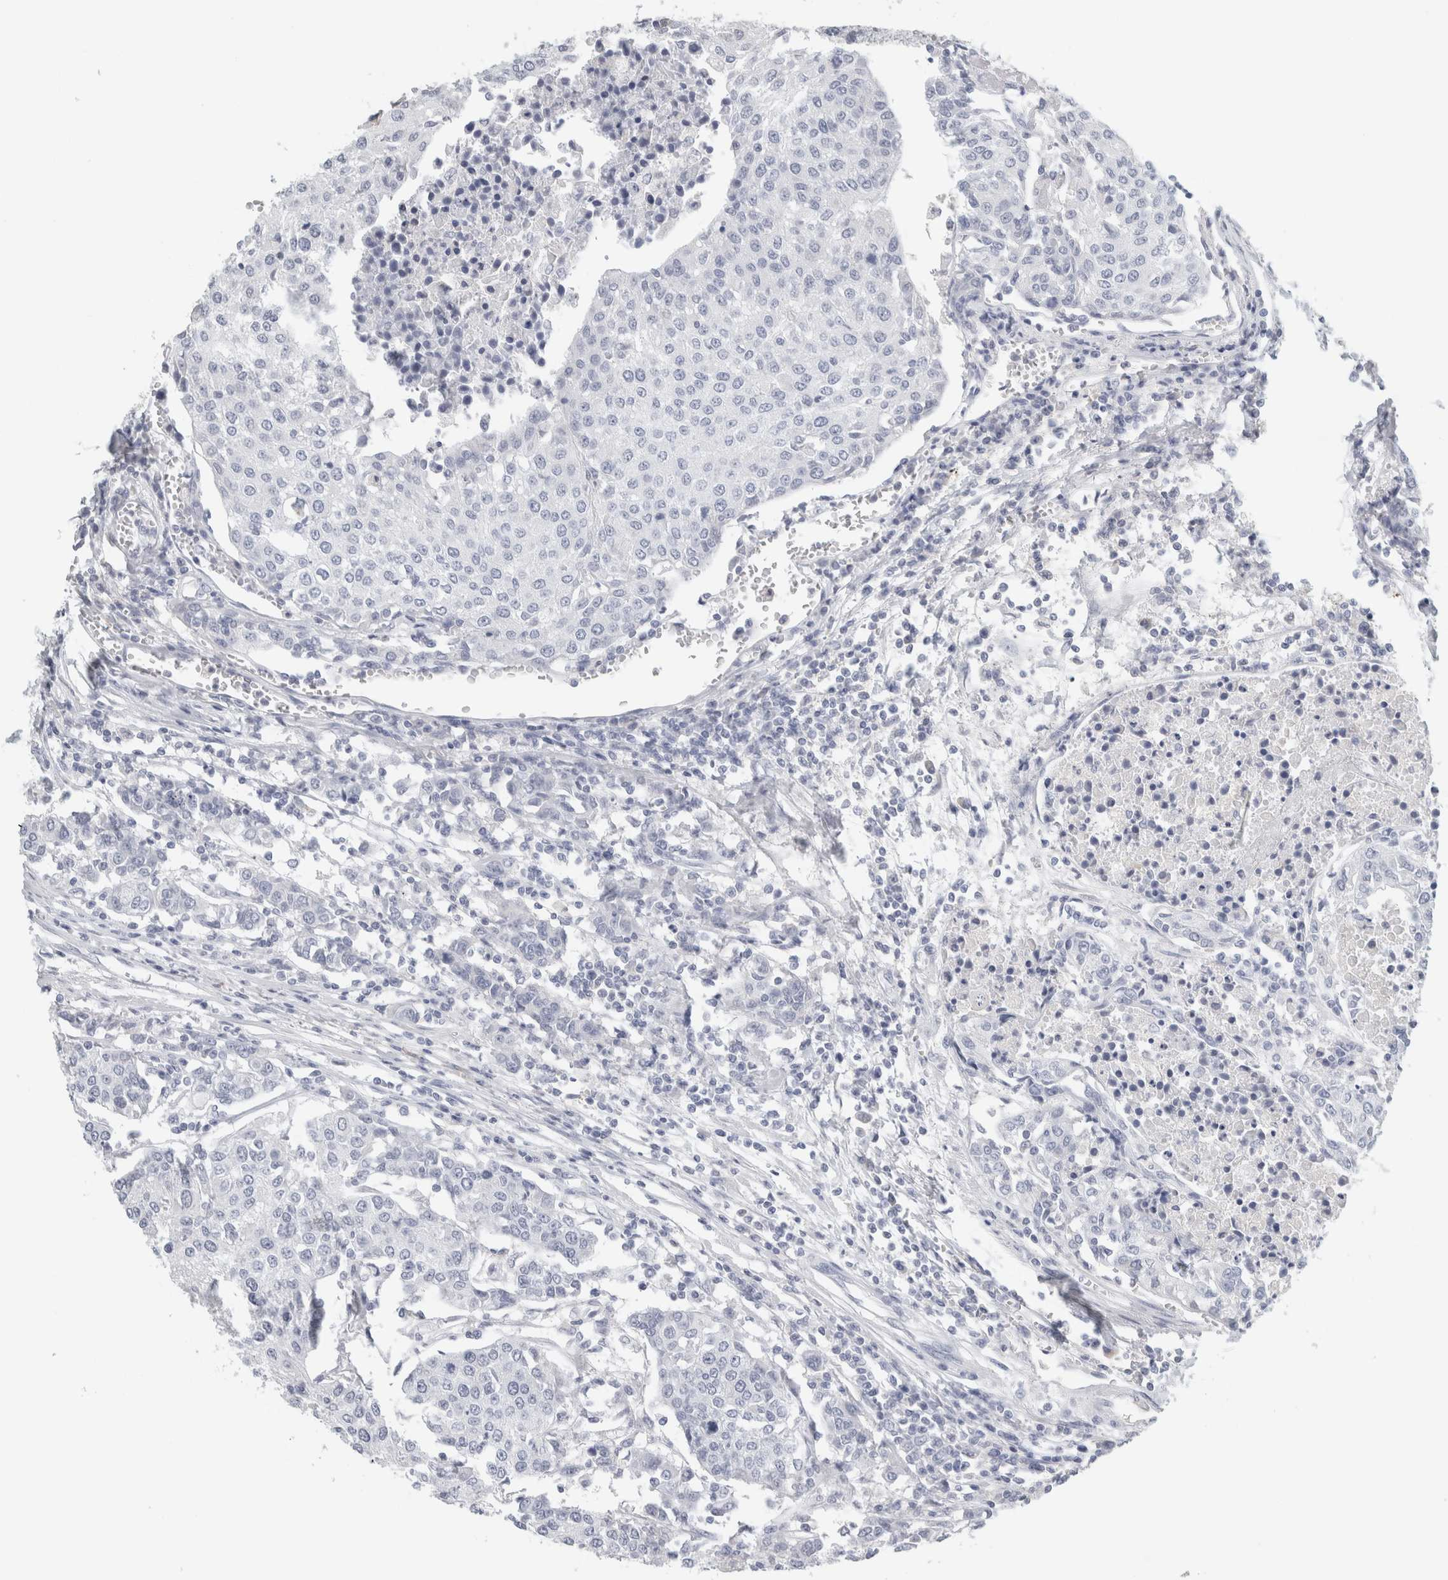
{"staining": {"intensity": "negative", "quantity": "none", "location": "none"}, "tissue": "urothelial cancer", "cell_type": "Tumor cells", "image_type": "cancer", "snomed": [{"axis": "morphology", "description": "Urothelial carcinoma, High grade"}, {"axis": "topography", "description": "Urinary bladder"}], "caption": "There is no significant staining in tumor cells of high-grade urothelial carcinoma.", "gene": "TSPAN8", "patient": {"sex": "female", "age": 85}}